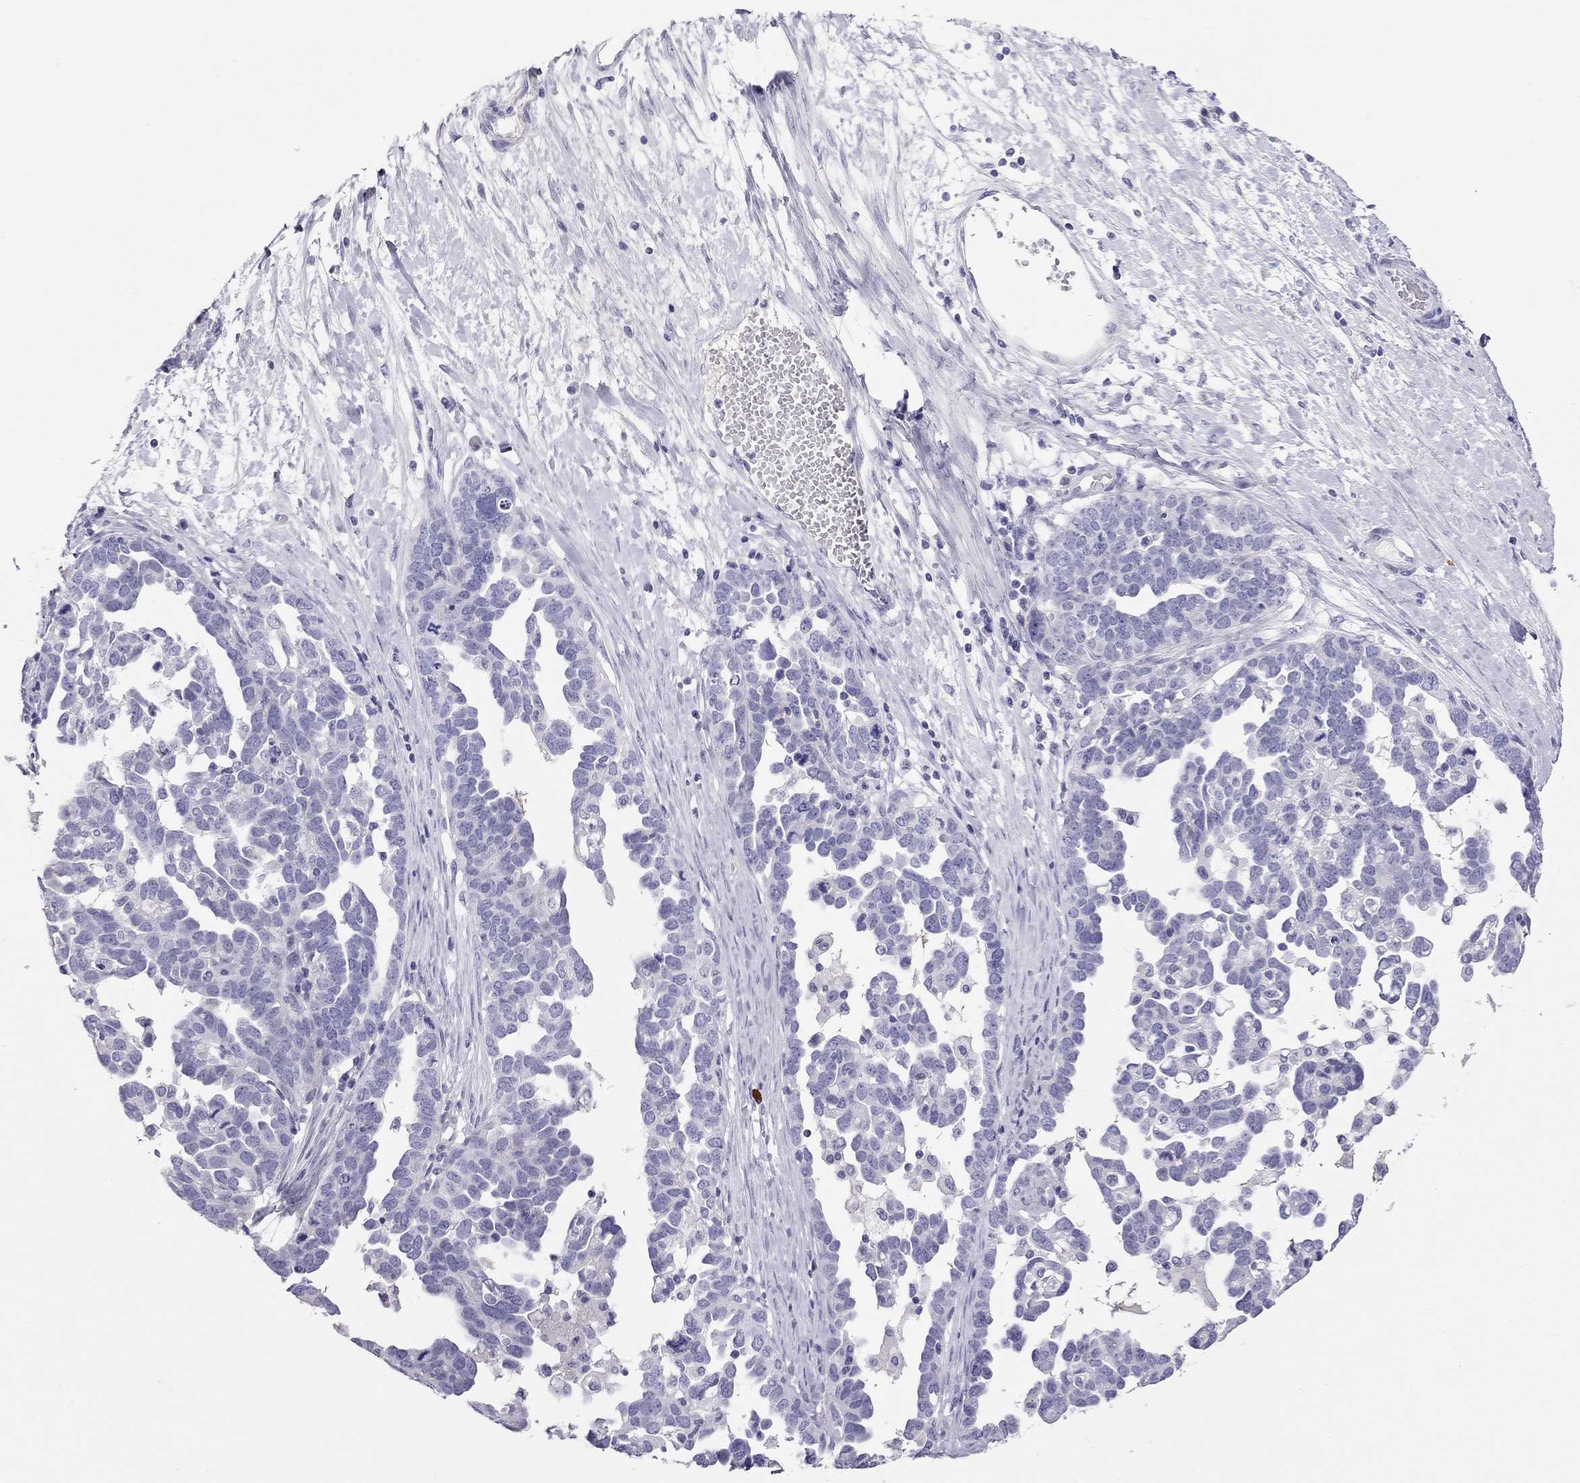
{"staining": {"intensity": "negative", "quantity": "none", "location": "none"}, "tissue": "ovarian cancer", "cell_type": "Tumor cells", "image_type": "cancer", "snomed": [{"axis": "morphology", "description": "Cystadenocarcinoma, serous, NOS"}, {"axis": "topography", "description": "Ovary"}], "caption": "The IHC histopathology image has no significant positivity in tumor cells of ovarian serous cystadenocarcinoma tissue.", "gene": "IL17REL", "patient": {"sex": "female", "age": 54}}